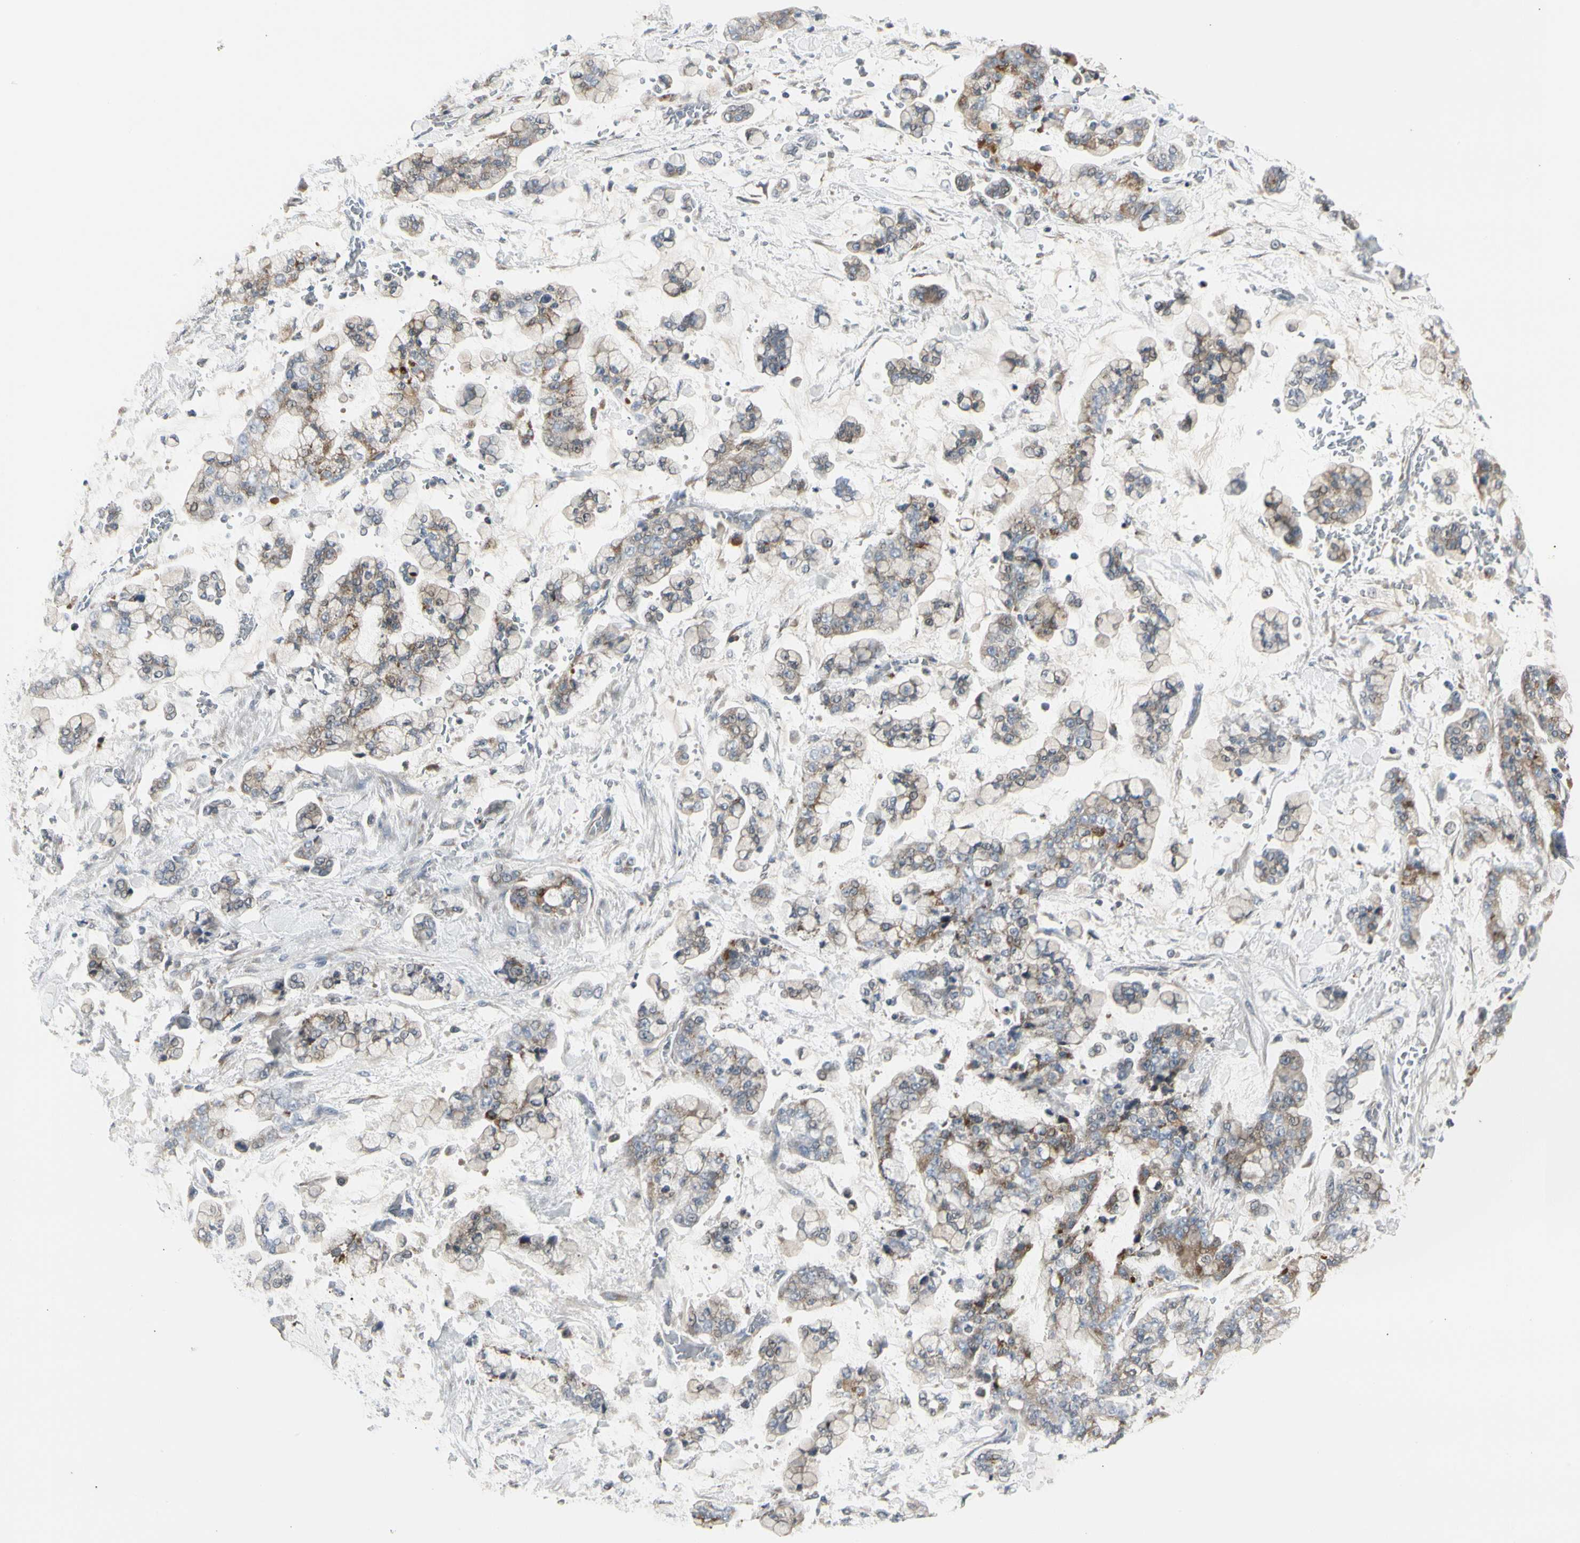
{"staining": {"intensity": "weak", "quantity": "25%-75%", "location": "cytoplasmic/membranous"}, "tissue": "stomach cancer", "cell_type": "Tumor cells", "image_type": "cancer", "snomed": [{"axis": "morphology", "description": "Normal tissue, NOS"}, {"axis": "morphology", "description": "Adenocarcinoma, NOS"}, {"axis": "topography", "description": "Stomach, upper"}, {"axis": "topography", "description": "Stomach"}], "caption": "A brown stain shows weak cytoplasmic/membranous expression of a protein in stomach cancer tumor cells.", "gene": "GRN", "patient": {"sex": "male", "age": 76}}